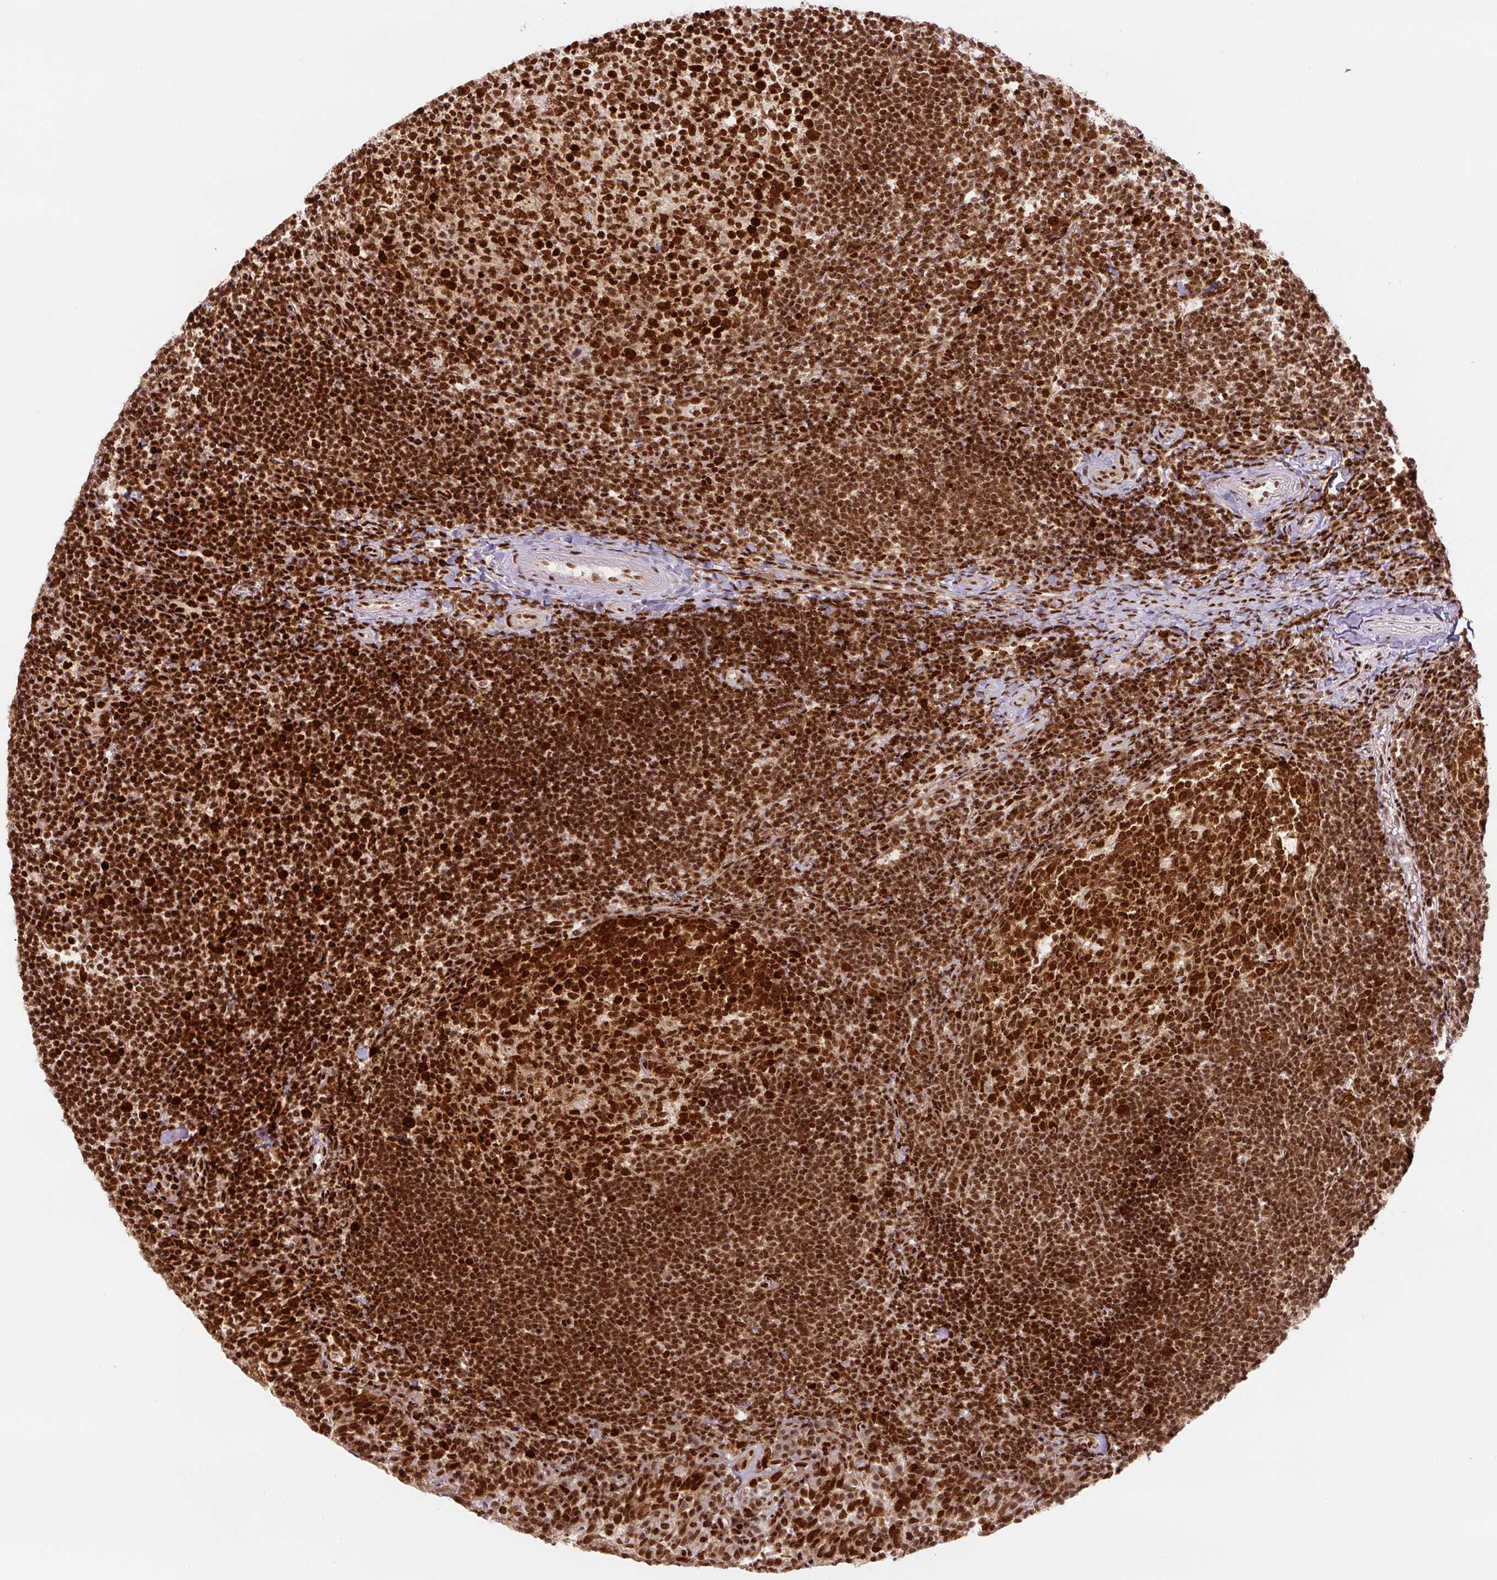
{"staining": {"intensity": "strong", "quantity": ">75%", "location": "nuclear"}, "tissue": "tonsil", "cell_type": "Germinal center cells", "image_type": "normal", "snomed": [{"axis": "morphology", "description": "Normal tissue, NOS"}, {"axis": "topography", "description": "Tonsil"}], "caption": "Unremarkable tonsil shows strong nuclear expression in approximately >75% of germinal center cells, visualized by immunohistochemistry.", "gene": "FUS", "patient": {"sex": "female", "age": 10}}